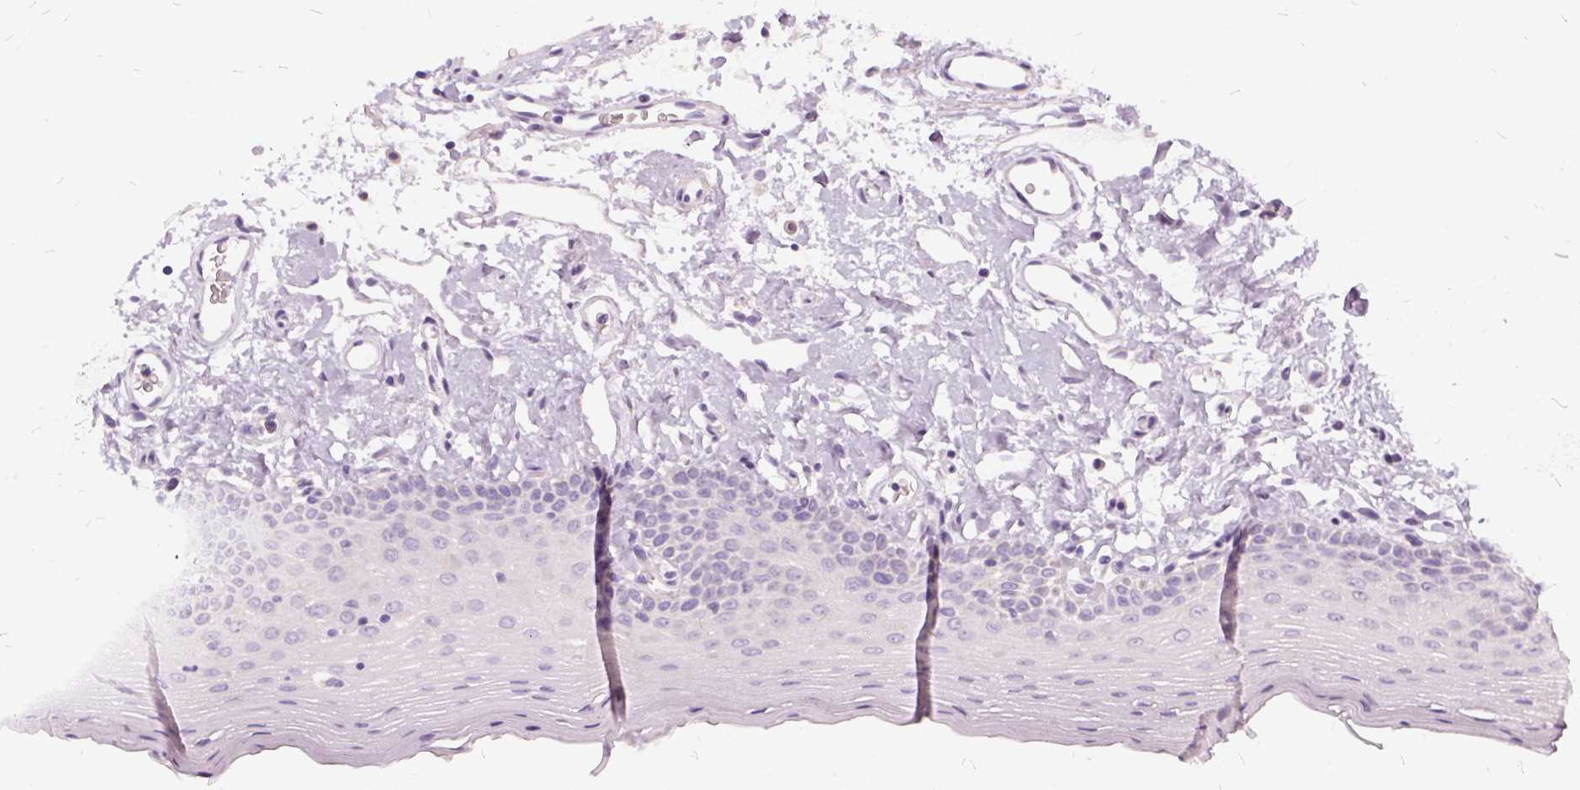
{"staining": {"intensity": "negative", "quantity": "none", "location": "none"}, "tissue": "oral mucosa", "cell_type": "Squamous epithelial cells", "image_type": "normal", "snomed": [{"axis": "morphology", "description": "Normal tissue, NOS"}, {"axis": "topography", "description": "Oral tissue"}], "caption": "IHC image of benign human oral mucosa stained for a protein (brown), which exhibits no positivity in squamous epithelial cells.", "gene": "FDX1", "patient": {"sex": "male", "age": 66}}